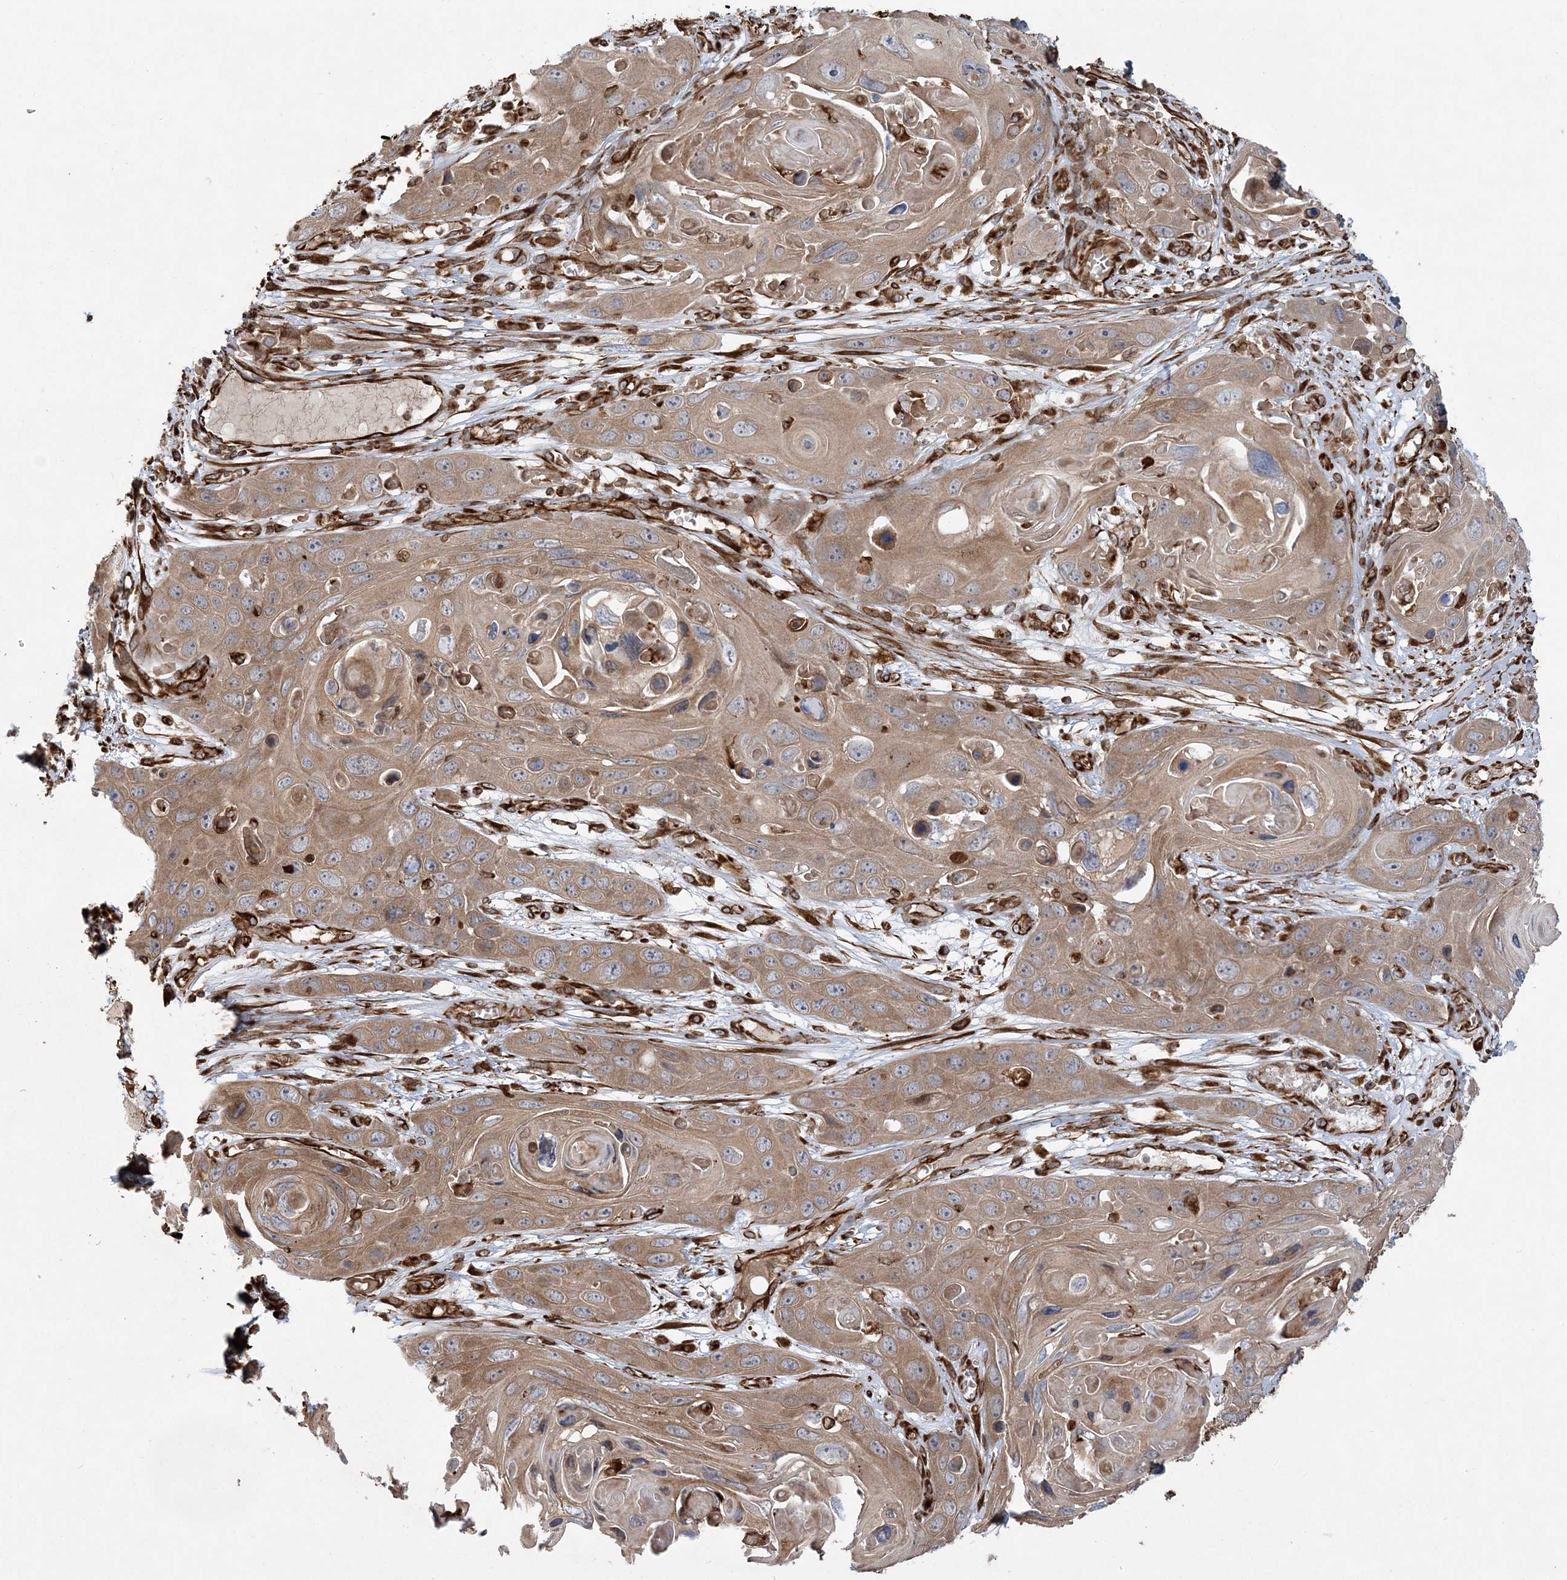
{"staining": {"intensity": "moderate", "quantity": ">75%", "location": "cytoplasmic/membranous"}, "tissue": "skin cancer", "cell_type": "Tumor cells", "image_type": "cancer", "snomed": [{"axis": "morphology", "description": "Squamous cell carcinoma, NOS"}, {"axis": "topography", "description": "Skin"}], "caption": "A high-resolution histopathology image shows immunohistochemistry (IHC) staining of skin cancer, which exhibits moderate cytoplasmic/membranous expression in approximately >75% of tumor cells. Ihc stains the protein of interest in brown and the nuclei are stained blue.", "gene": "FAM114A2", "patient": {"sex": "male", "age": 55}}